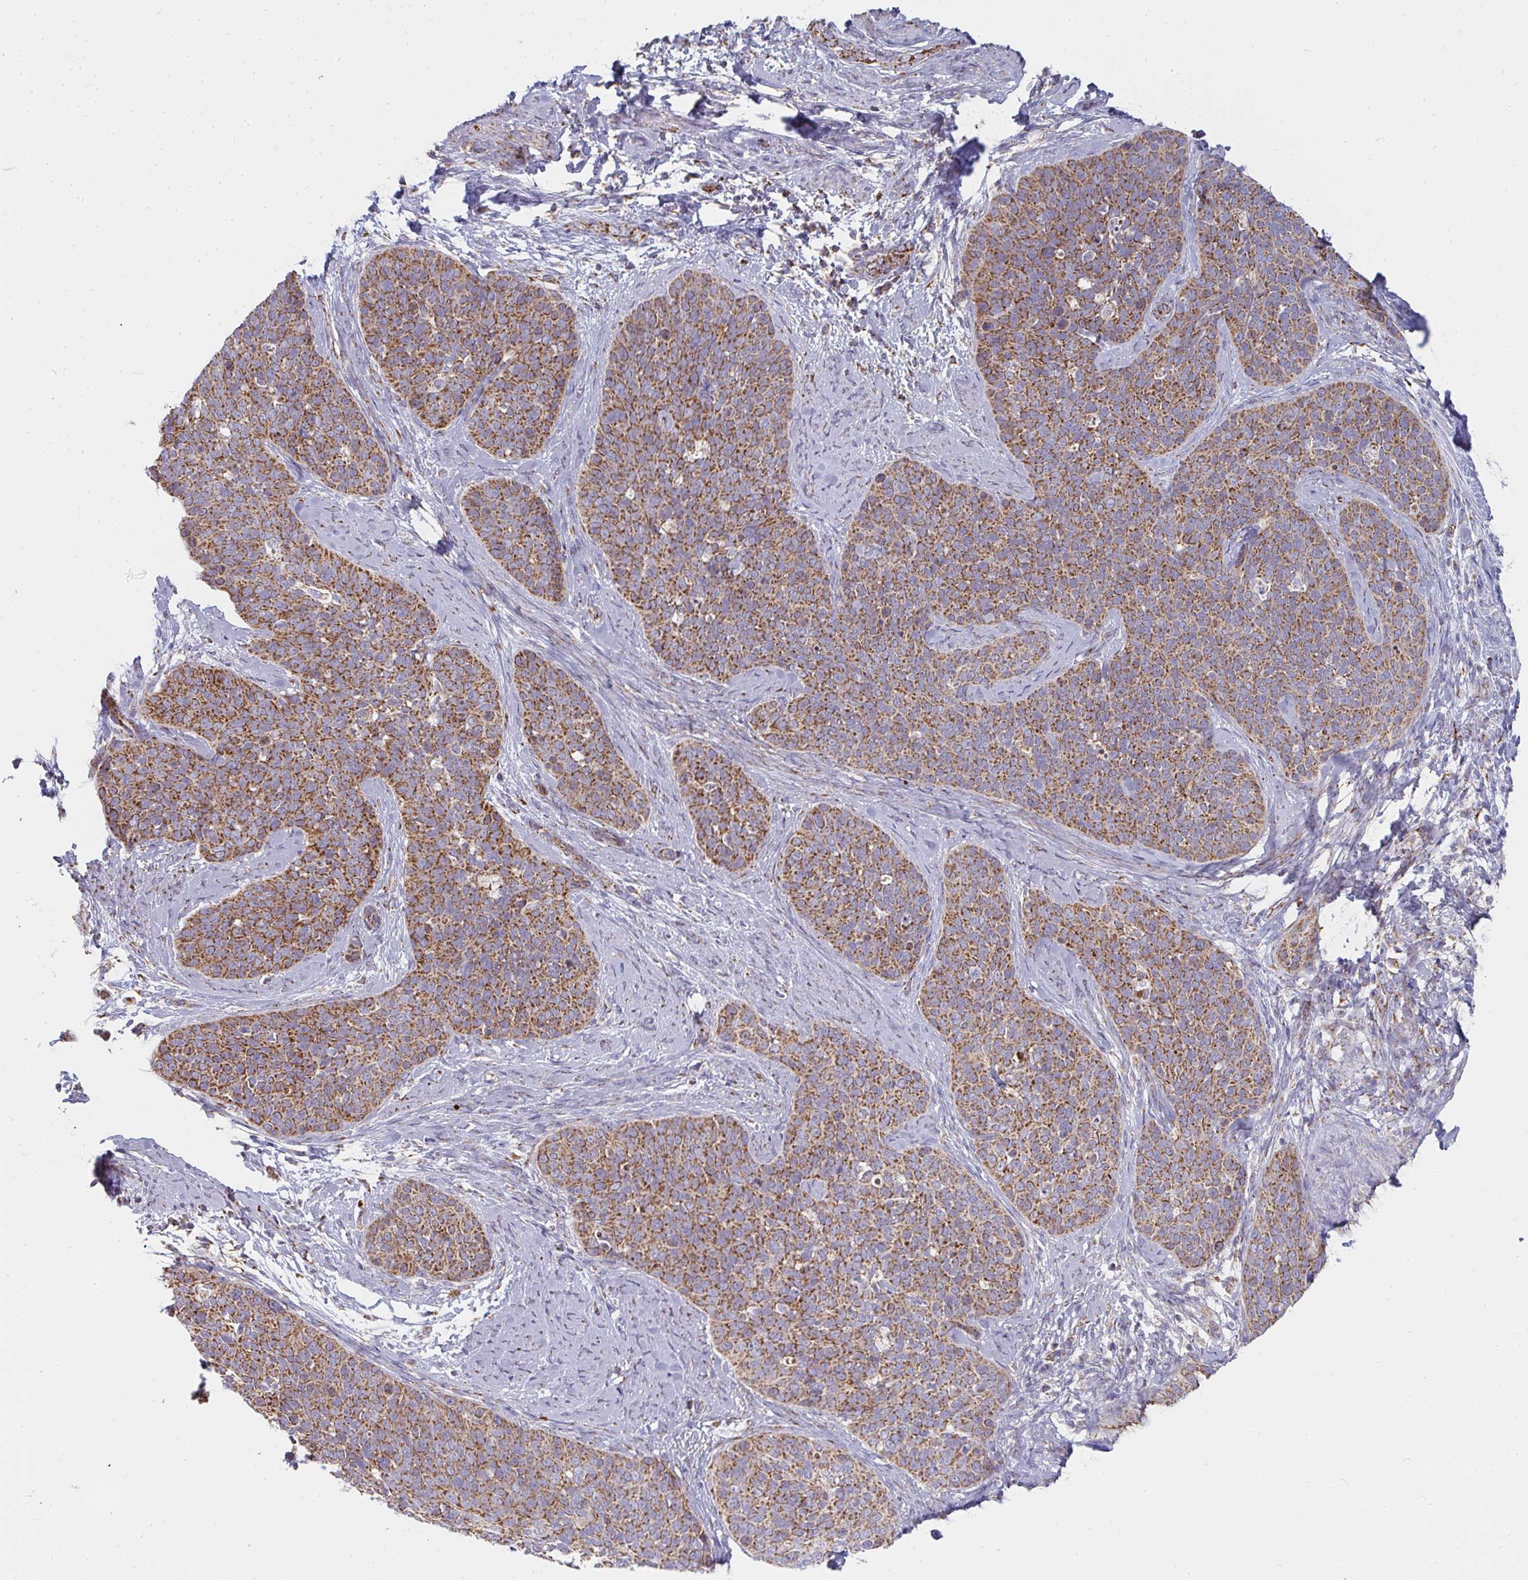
{"staining": {"intensity": "moderate", "quantity": ">75%", "location": "cytoplasmic/membranous"}, "tissue": "cervical cancer", "cell_type": "Tumor cells", "image_type": "cancer", "snomed": [{"axis": "morphology", "description": "Squamous cell carcinoma, NOS"}, {"axis": "topography", "description": "Cervix"}], "caption": "A high-resolution photomicrograph shows immunohistochemistry staining of cervical squamous cell carcinoma, which reveals moderate cytoplasmic/membranous expression in approximately >75% of tumor cells. Nuclei are stained in blue.", "gene": "FAHD1", "patient": {"sex": "female", "age": 69}}